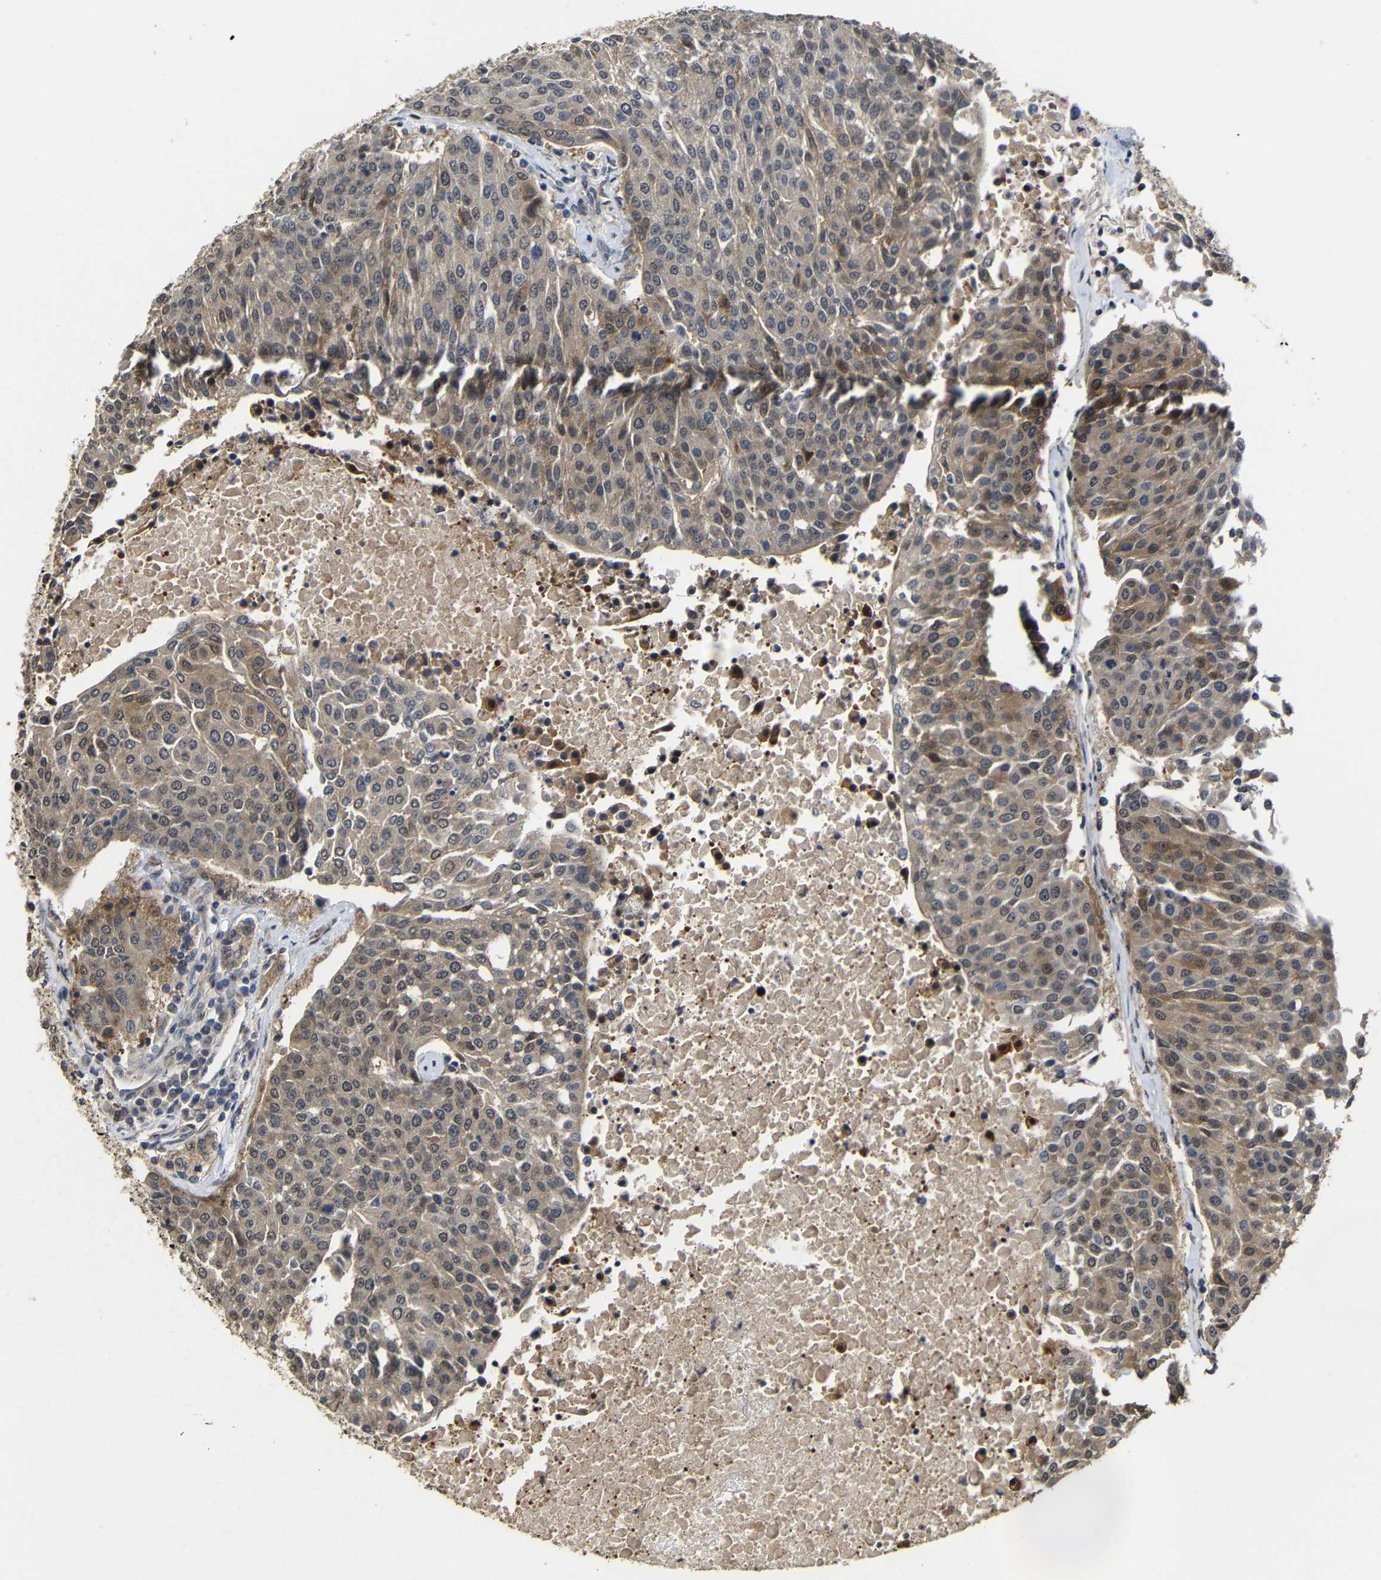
{"staining": {"intensity": "weak", "quantity": "25%-75%", "location": "cytoplasmic/membranous"}, "tissue": "urothelial cancer", "cell_type": "Tumor cells", "image_type": "cancer", "snomed": [{"axis": "morphology", "description": "Urothelial carcinoma, High grade"}, {"axis": "topography", "description": "Urinary bladder"}], "caption": "Protein analysis of urothelial cancer tissue demonstrates weak cytoplasmic/membranous positivity in about 25%-75% of tumor cells. Using DAB (3,3'-diaminobenzidine) (brown) and hematoxylin (blue) stains, captured at high magnification using brightfield microscopy.", "gene": "ATG12", "patient": {"sex": "female", "age": 85}}